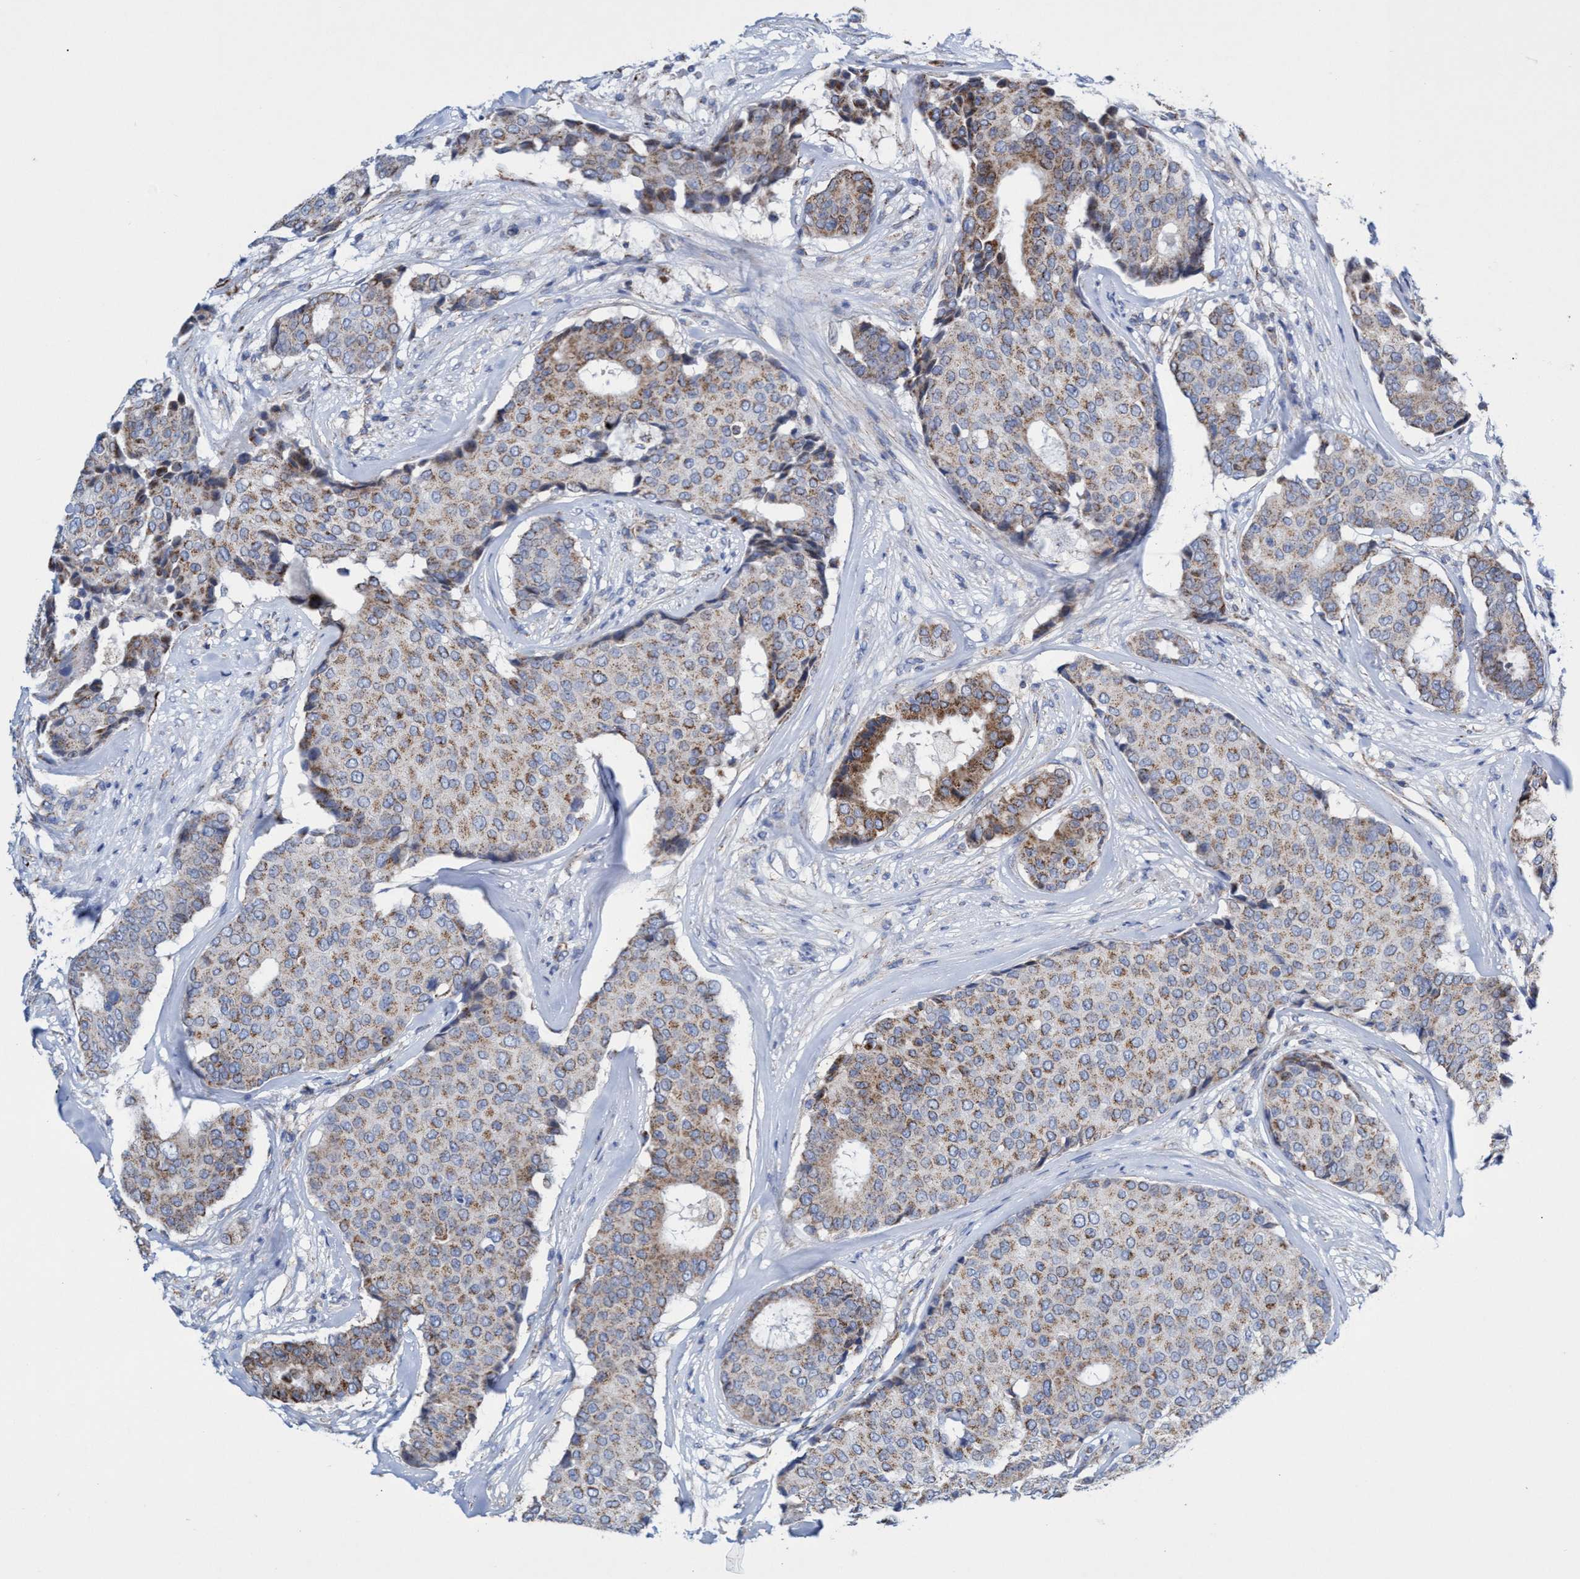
{"staining": {"intensity": "moderate", "quantity": ">75%", "location": "cytoplasmic/membranous"}, "tissue": "breast cancer", "cell_type": "Tumor cells", "image_type": "cancer", "snomed": [{"axis": "morphology", "description": "Duct carcinoma"}, {"axis": "topography", "description": "Breast"}], "caption": "Immunohistochemical staining of breast invasive ductal carcinoma reveals moderate cytoplasmic/membranous protein expression in about >75% of tumor cells. Nuclei are stained in blue.", "gene": "ZNF750", "patient": {"sex": "female", "age": 75}}